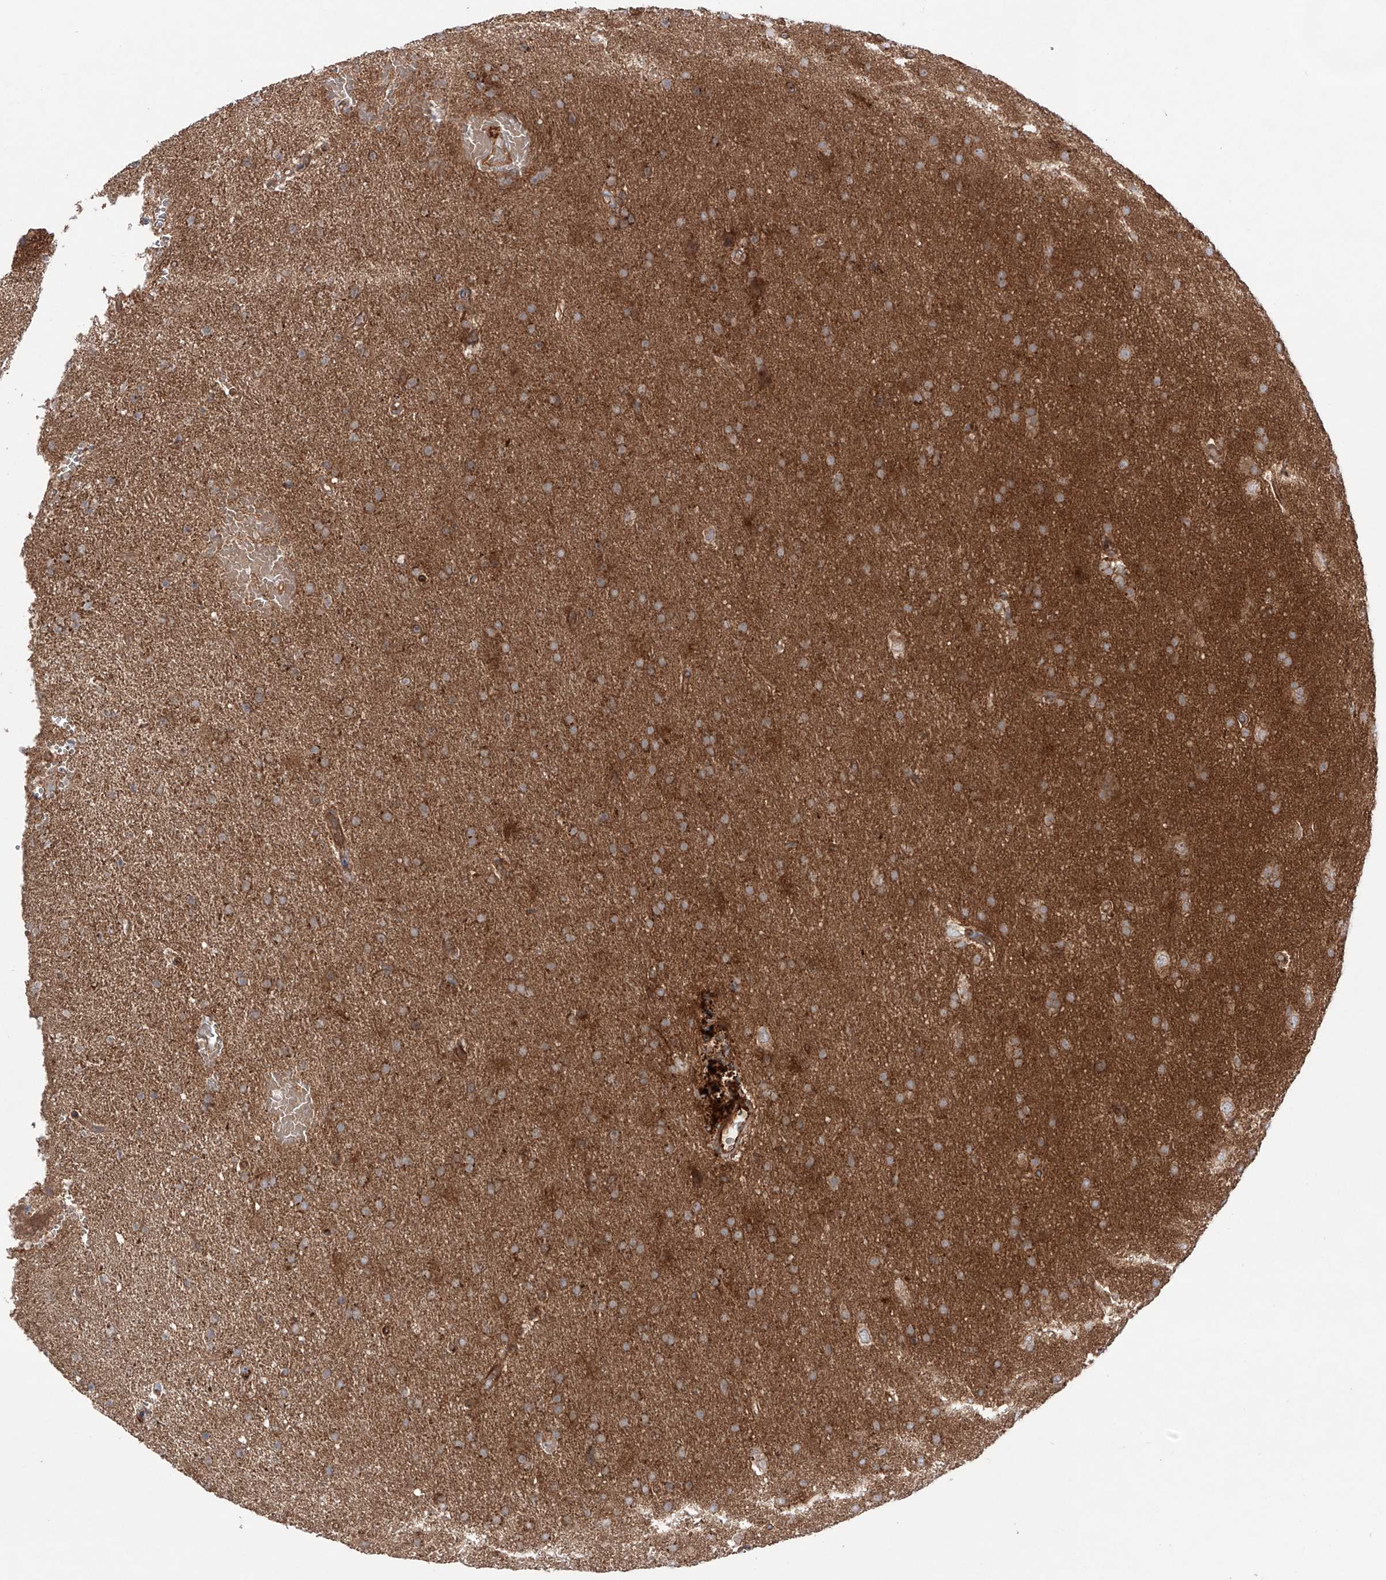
{"staining": {"intensity": "moderate", "quantity": ">75%", "location": "cytoplasmic/membranous"}, "tissue": "glioma", "cell_type": "Tumor cells", "image_type": "cancer", "snomed": [{"axis": "morphology", "description": "Glioma, malignant, High grade"}, {"axis": "topography", "description": "Brain"}], "caption": "An immunohistochemistry (IHC) image of neoplastic tissue is shown. Protein staining in brown labels moderate cytoplasmic/membranous positivity in malignant high-grade glioma within tumor cells.", "gene": "YKT6", "patient": {"sex": "male", "age": 72}}